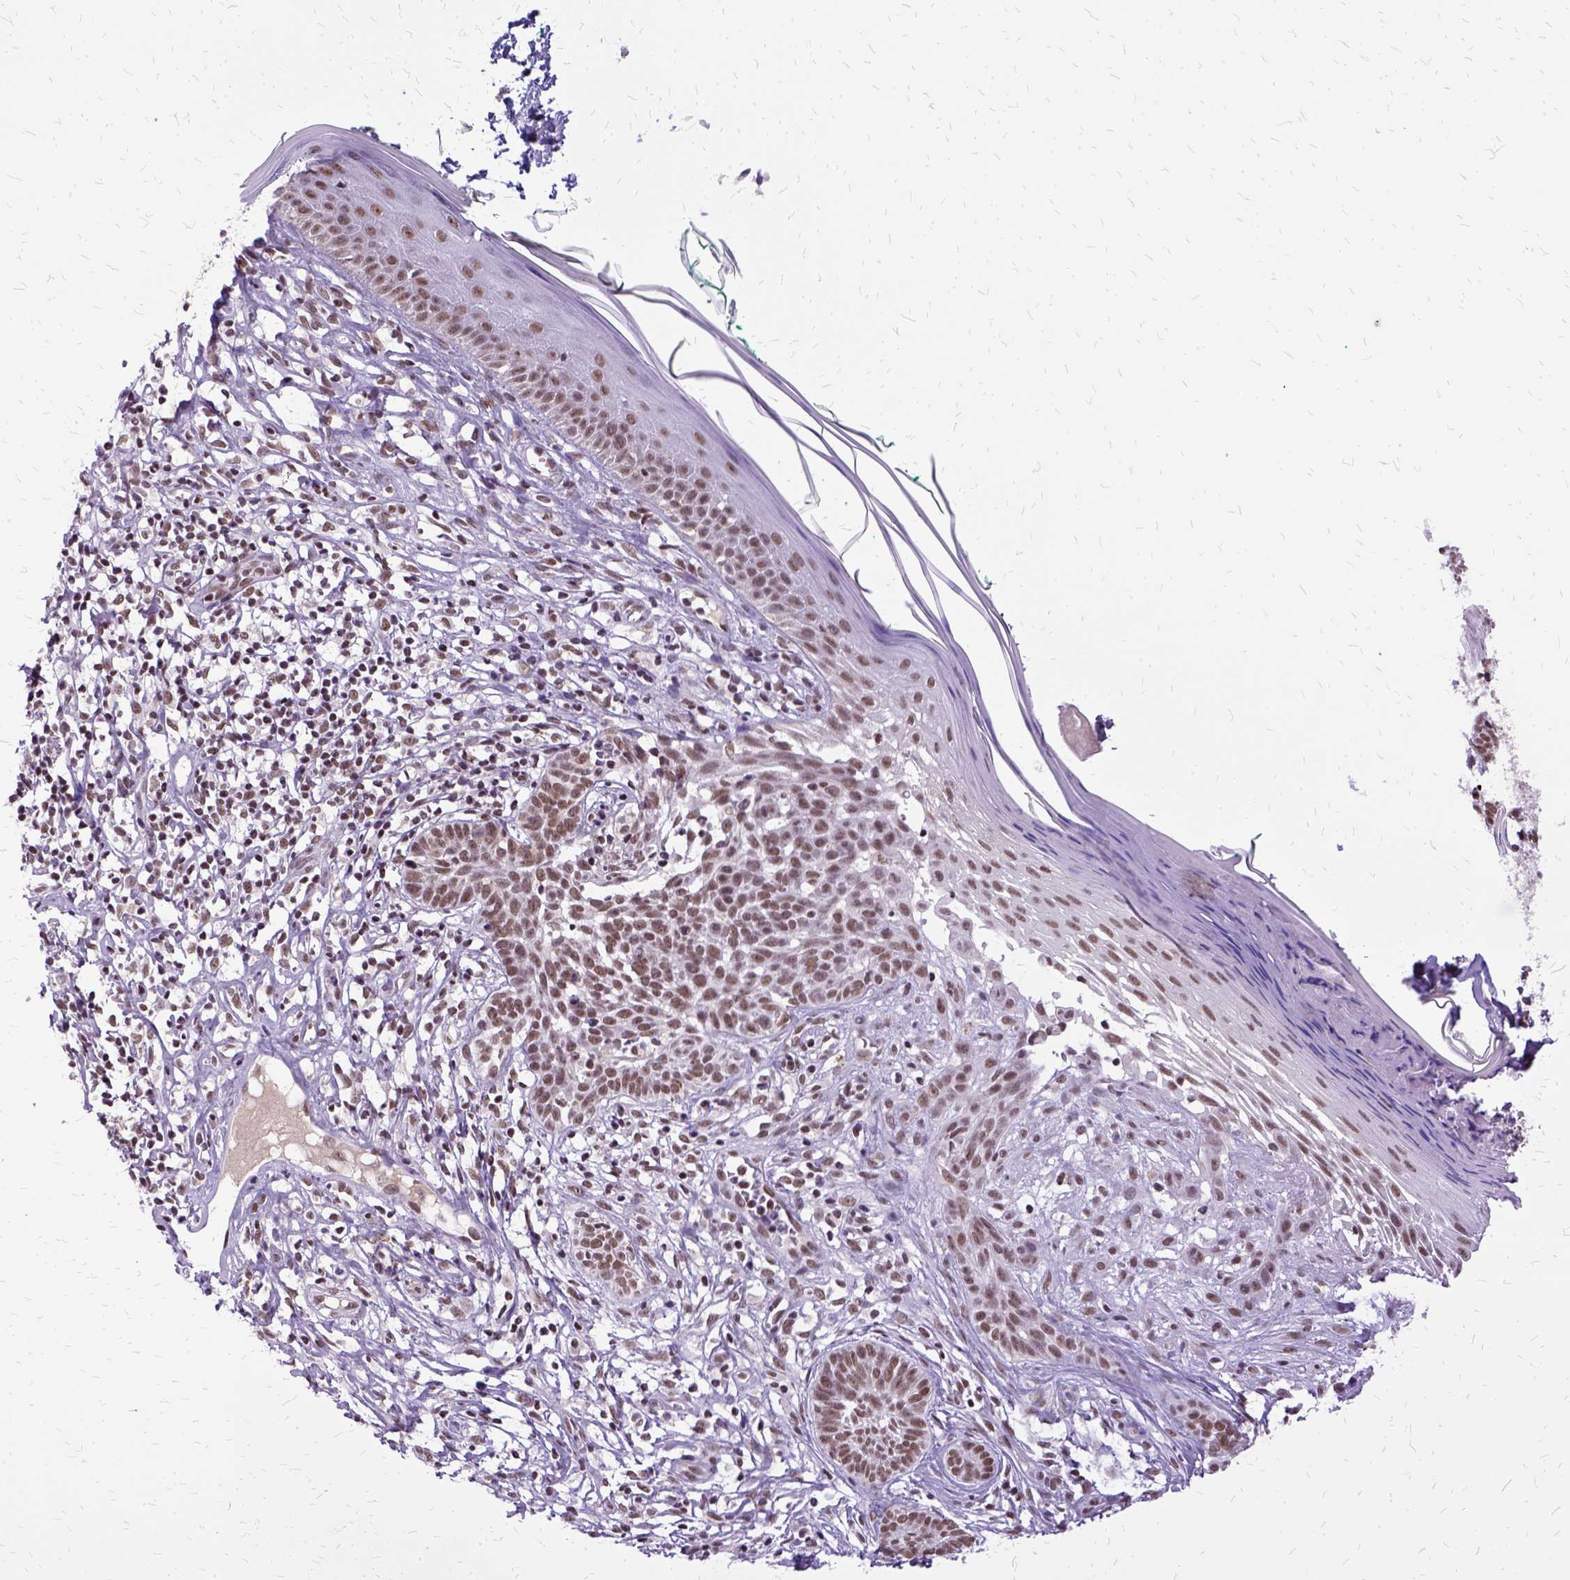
{"staining": {"intensity": "moderate", "quantity": ">75%", "location": "nuclear"}, "tissue": "skin cancer", "cell_type": "Tumor cells", "image_type": "cancer", "snomed": [{"axis": "morphology", "description": "Basal cell carcinoma"}, {"axis": "topography", "description": "Skin"}], "caption": "Immunohistochemical staining of basal cell carcinoma (skin) exhibits medium levels of moderate nuclear positivity in approximately >75% of tumor cells.", "gene": "SETD1A", "patient": {"sex": "male", "age": 85}}